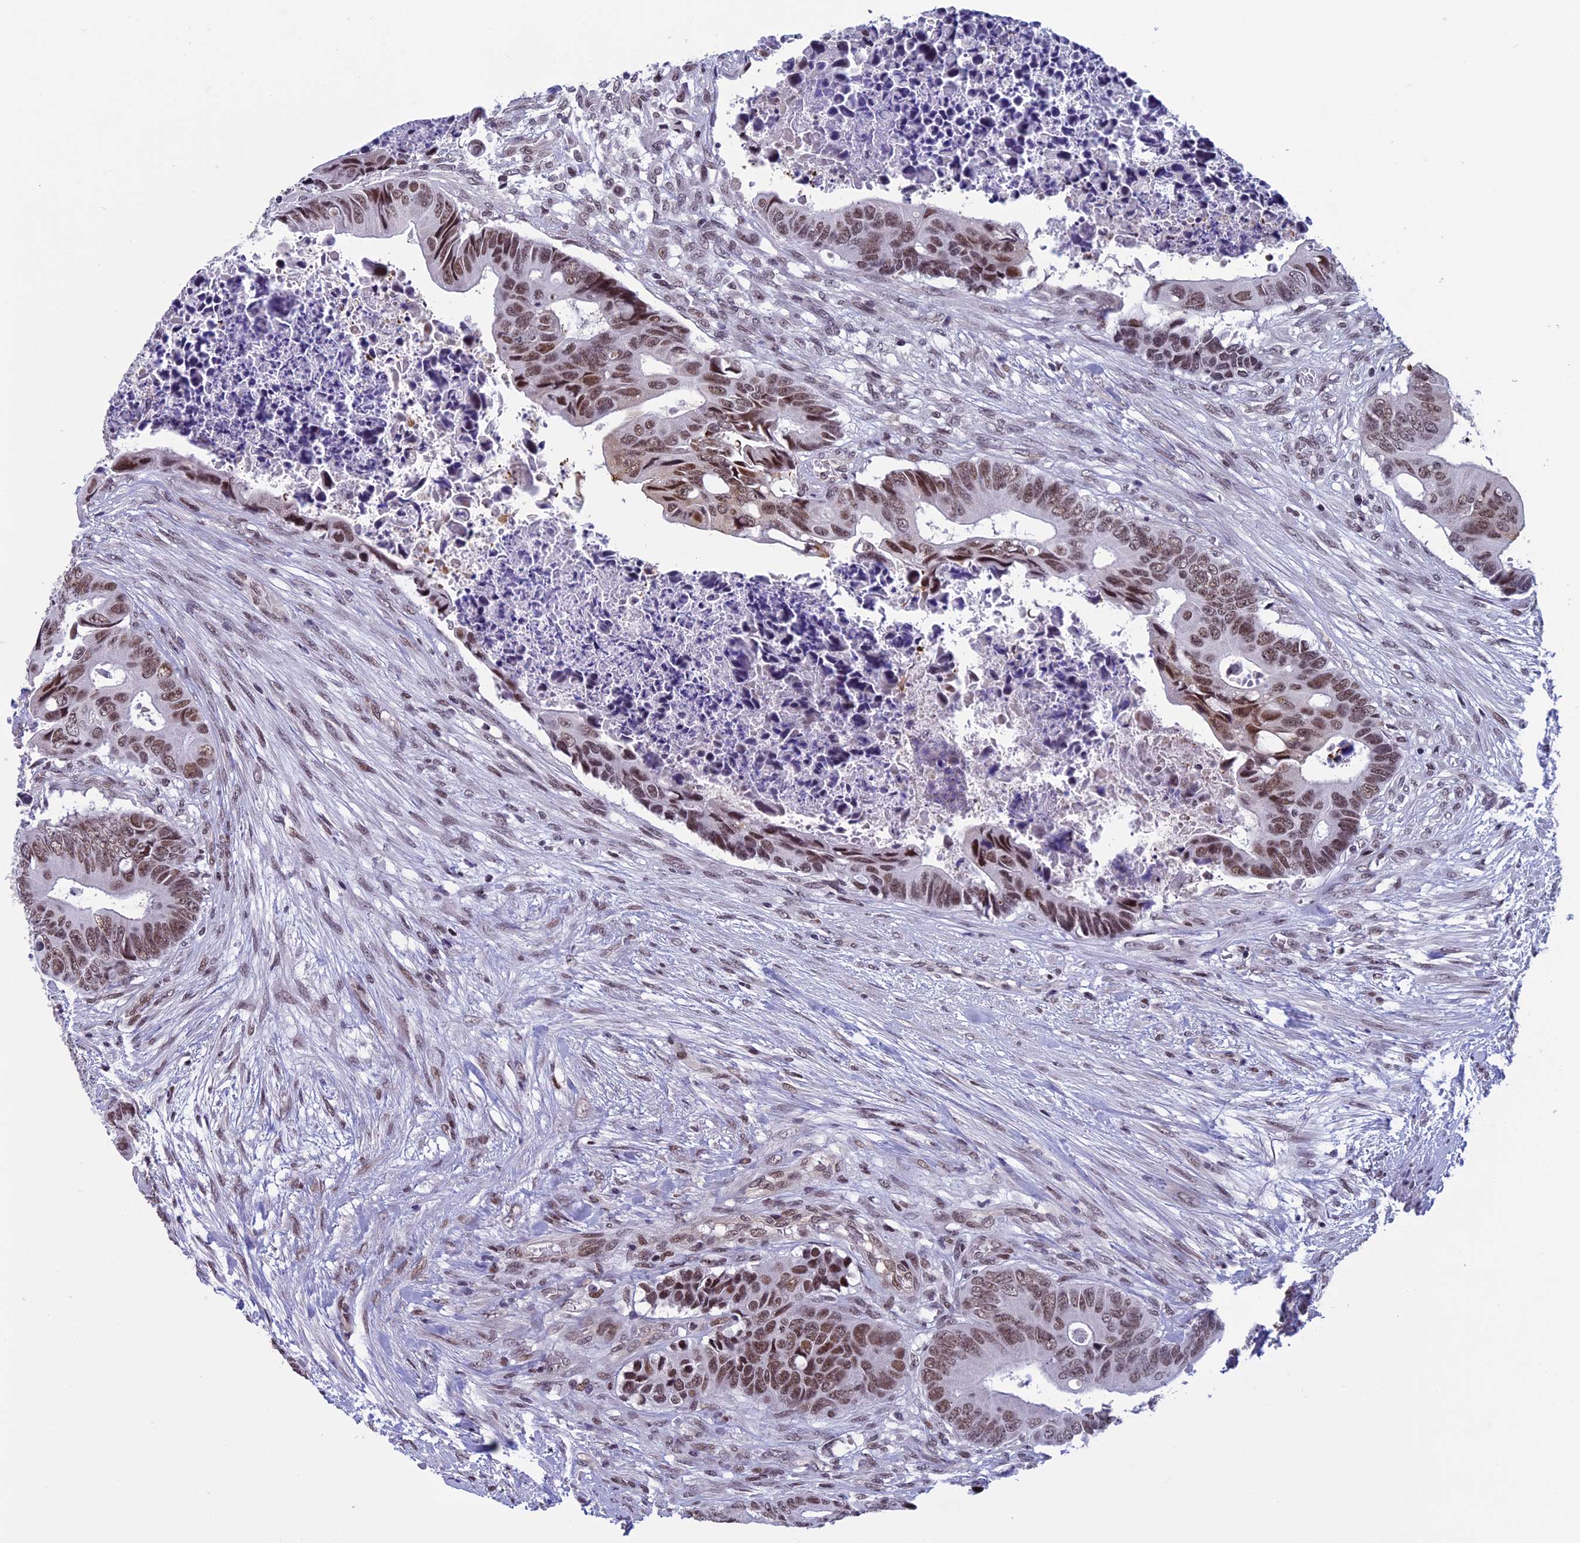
{"staining": {"intensity": "moderate", "quantity": ">75%", "location": "nuclear"}, "tissue": "colorectal cancer", "cell_type": "Tumor cells", "image_type": "cancer", "snomed": [{"axis": "morphology", "description": "Adenocarcinoma, NOS"}, {"axis": "topography", "description": "Rectum"}], "caption": "This micrograph shows colorectal adenocarcinoma stained with IHC to label a protein in brown. The nuclear of tumor cells show moderate positivity for the protein. Nuclei are counter-stained blue.", "gene": "NIPBL", "patient": {"sex": "female", "age": 78}}